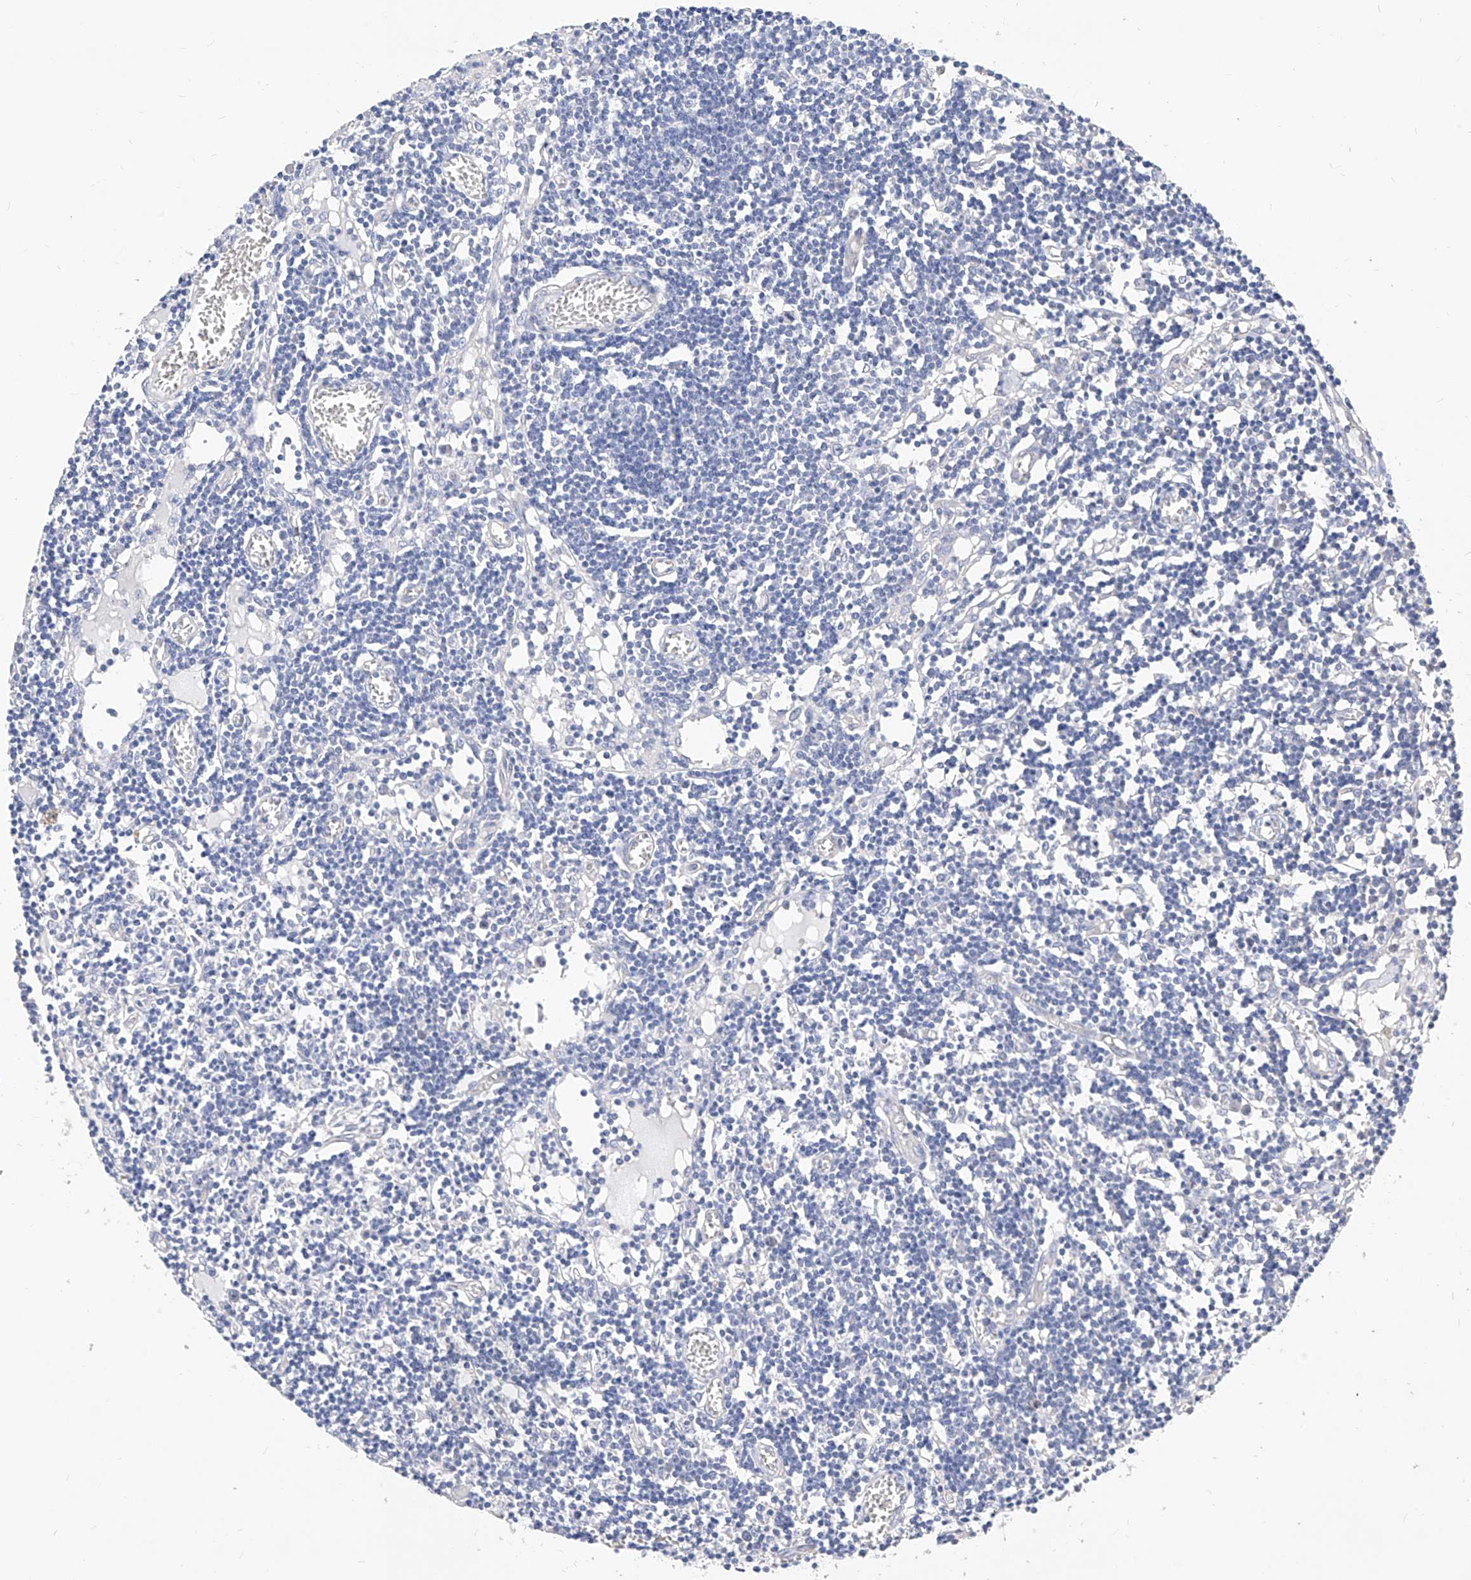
{"staining": {"intensity": "negative", "quantity": "none", "location": "none"}, "tissue": "lymph node", "cell_type": "Germinal center cells", "image_type": "normal", "snomed": [{"axis": "morphology", "description": "Normal tissue, NOS"}, {"axis": "topography", "description": "Lymph node"}], "caption": "IHC histopathology image of unremarkable lymph node: human lymph node stained with DAB exhibits no significant protein positivity in germinal center cells.", "gene": "SCGB2A1", "patient": {"sex": "female", "age": 11}}